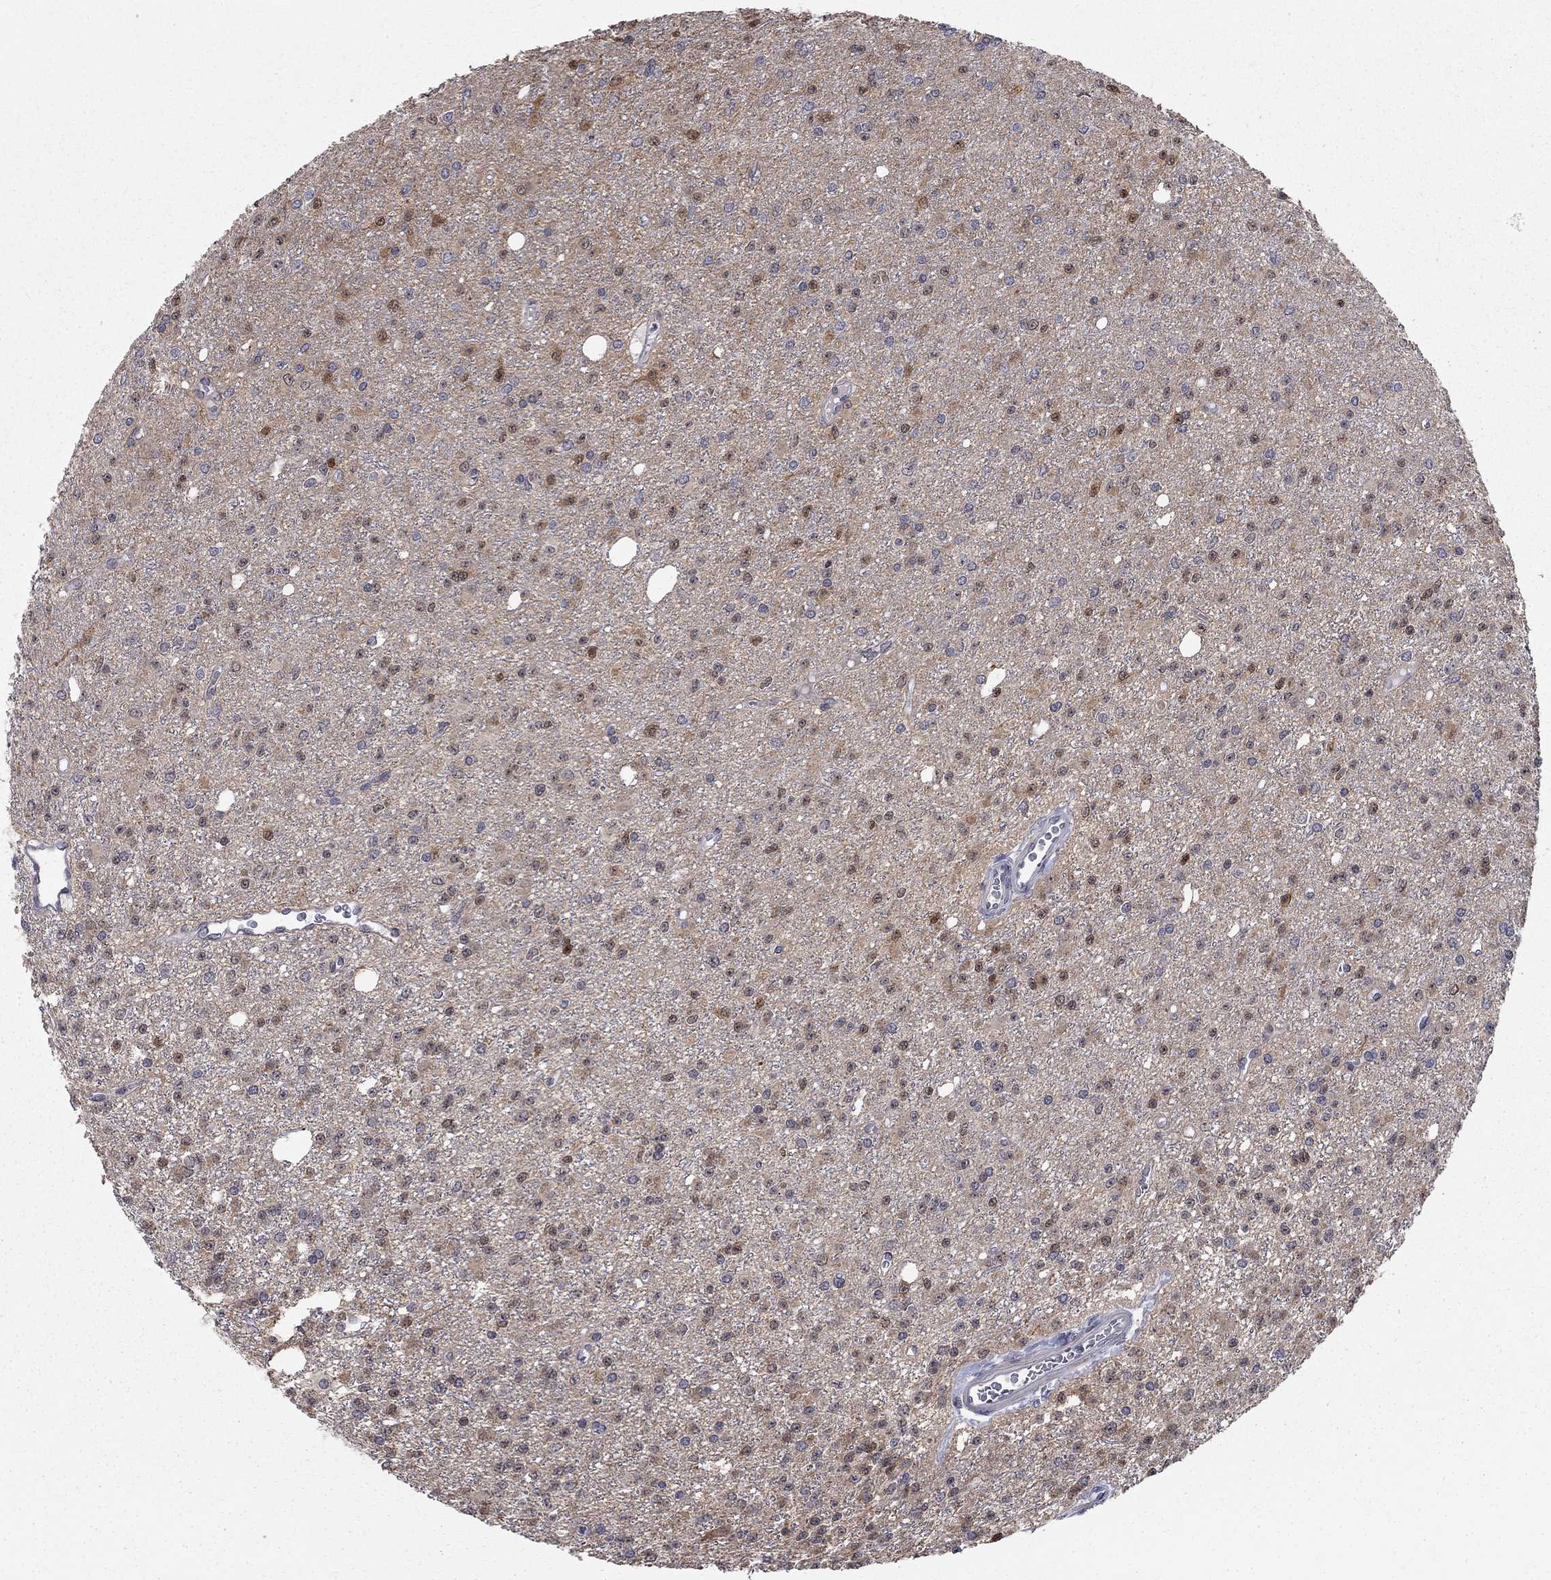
{"staining": {"intensity": "strong", "quantity": "<25%", "location": "cytoplasmic/membranous,nuclear"}, "tissue": "glioma", "cell_type": "Tumor cells", "image_type": "cancer", "snomed": [{"axis": "morphology", "description": "Glioma, malignant, Low grade"}, {"axis": "topography", "description": "Brain"}], "caption": "Tumor cells display medium levels of strong cytoplasmic/membranous and nuclear expression in about <25% of cells in human malignant glioma (low-grade).", "gene": "CFAP161", "patient": {"sex": "female", "age": 45}}